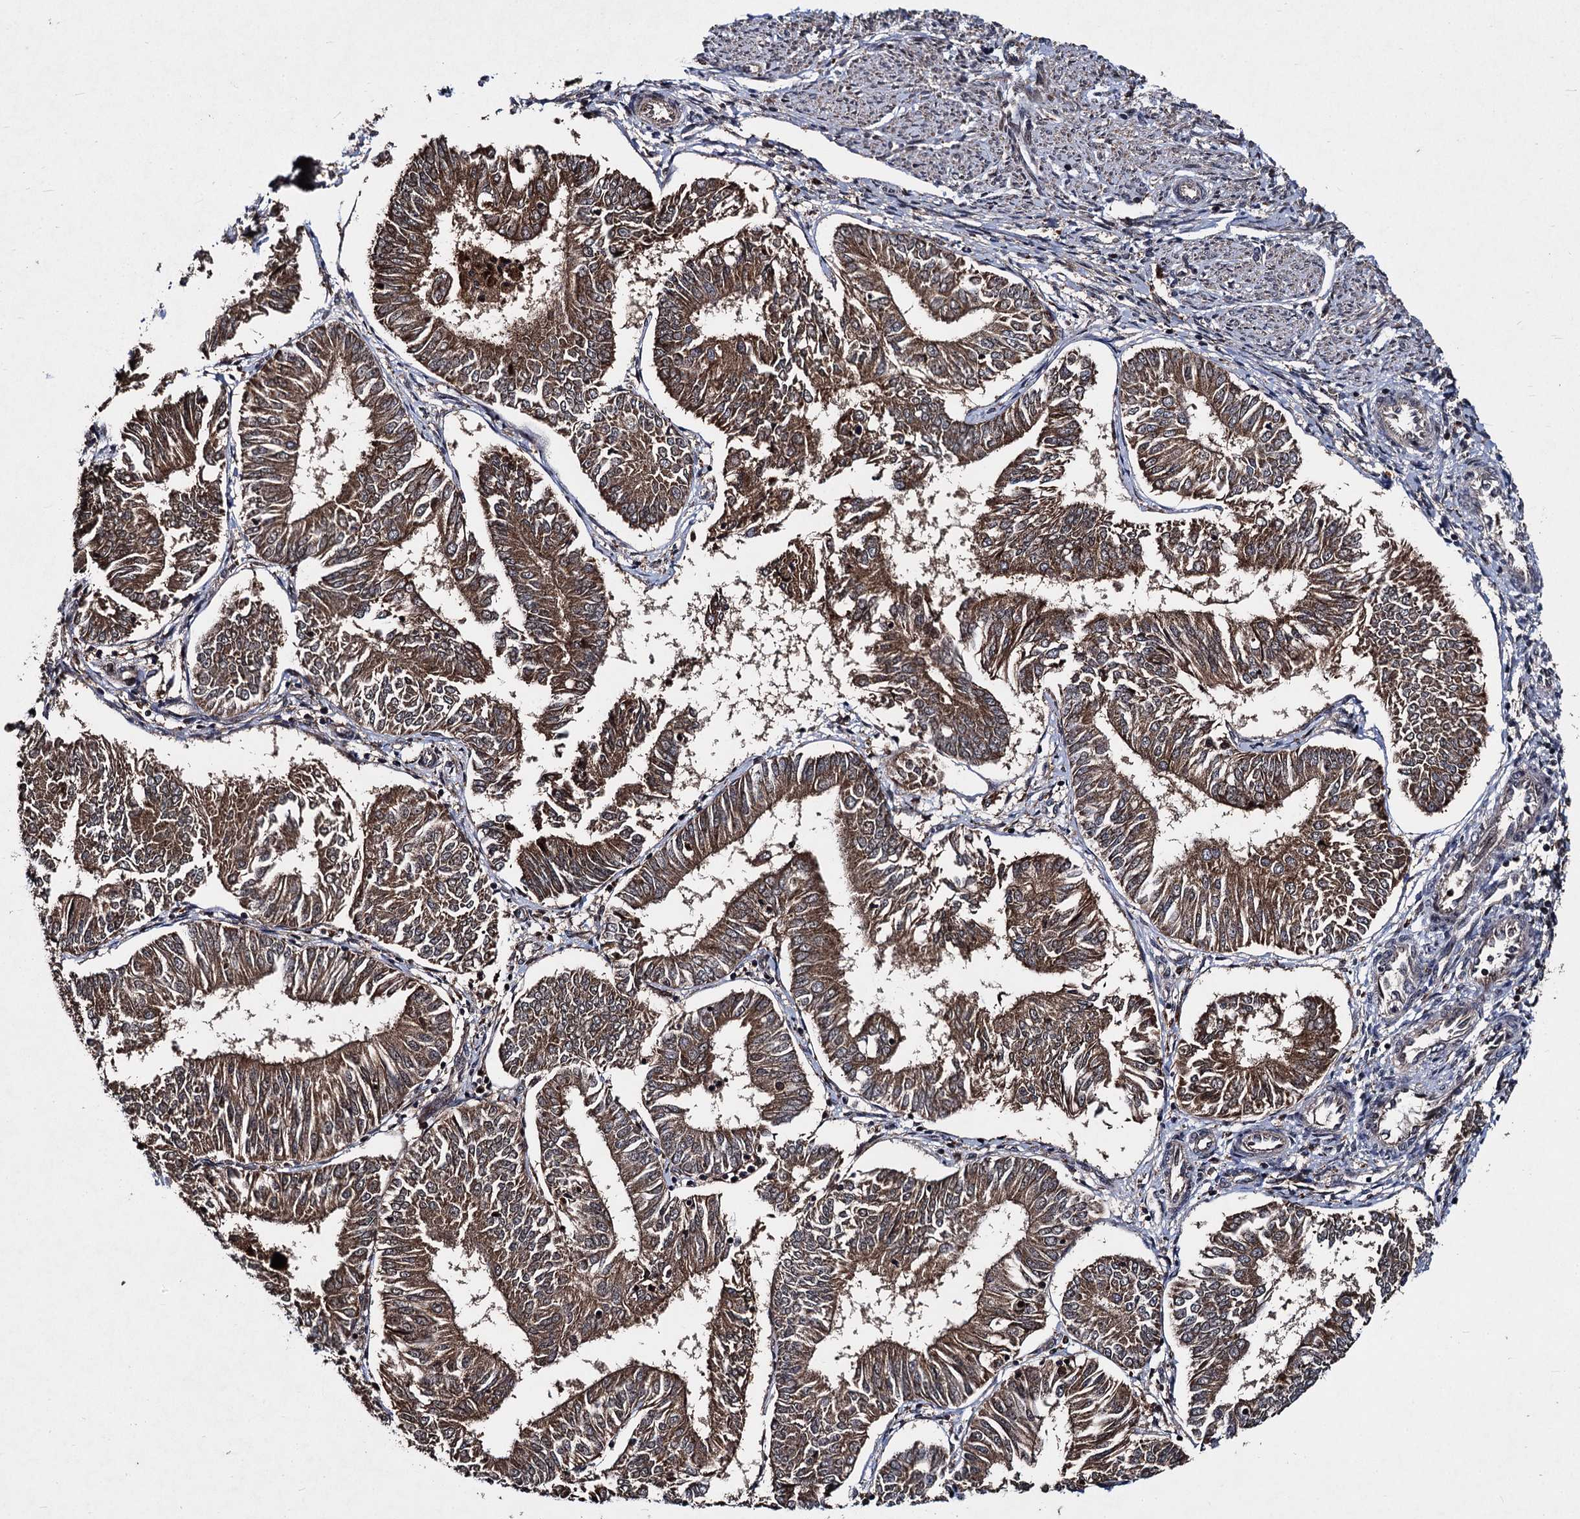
{"staining": {"intensity": "moderate", "quantity": ">75%", "location": "cytoplasmic/membranous"}, "tissue": "endometrial cancer", "cell_type": "Tumor cells", "image_type": "cancer", "snomed": [{"axis": "morphology", "description": "Adenocarcinoma, NOS"}, {"axis": "topography", "description": "Endometrium"}], "caption": "The photomicrograph demonstrates staining of adenocarcinoma (endometrial), revealing moderate cytoplasmic/membranous protein positivity (brown color) within tumor cells.", "gene": "BCL2L2", "patient": {"sex": "female", "age": 58}}